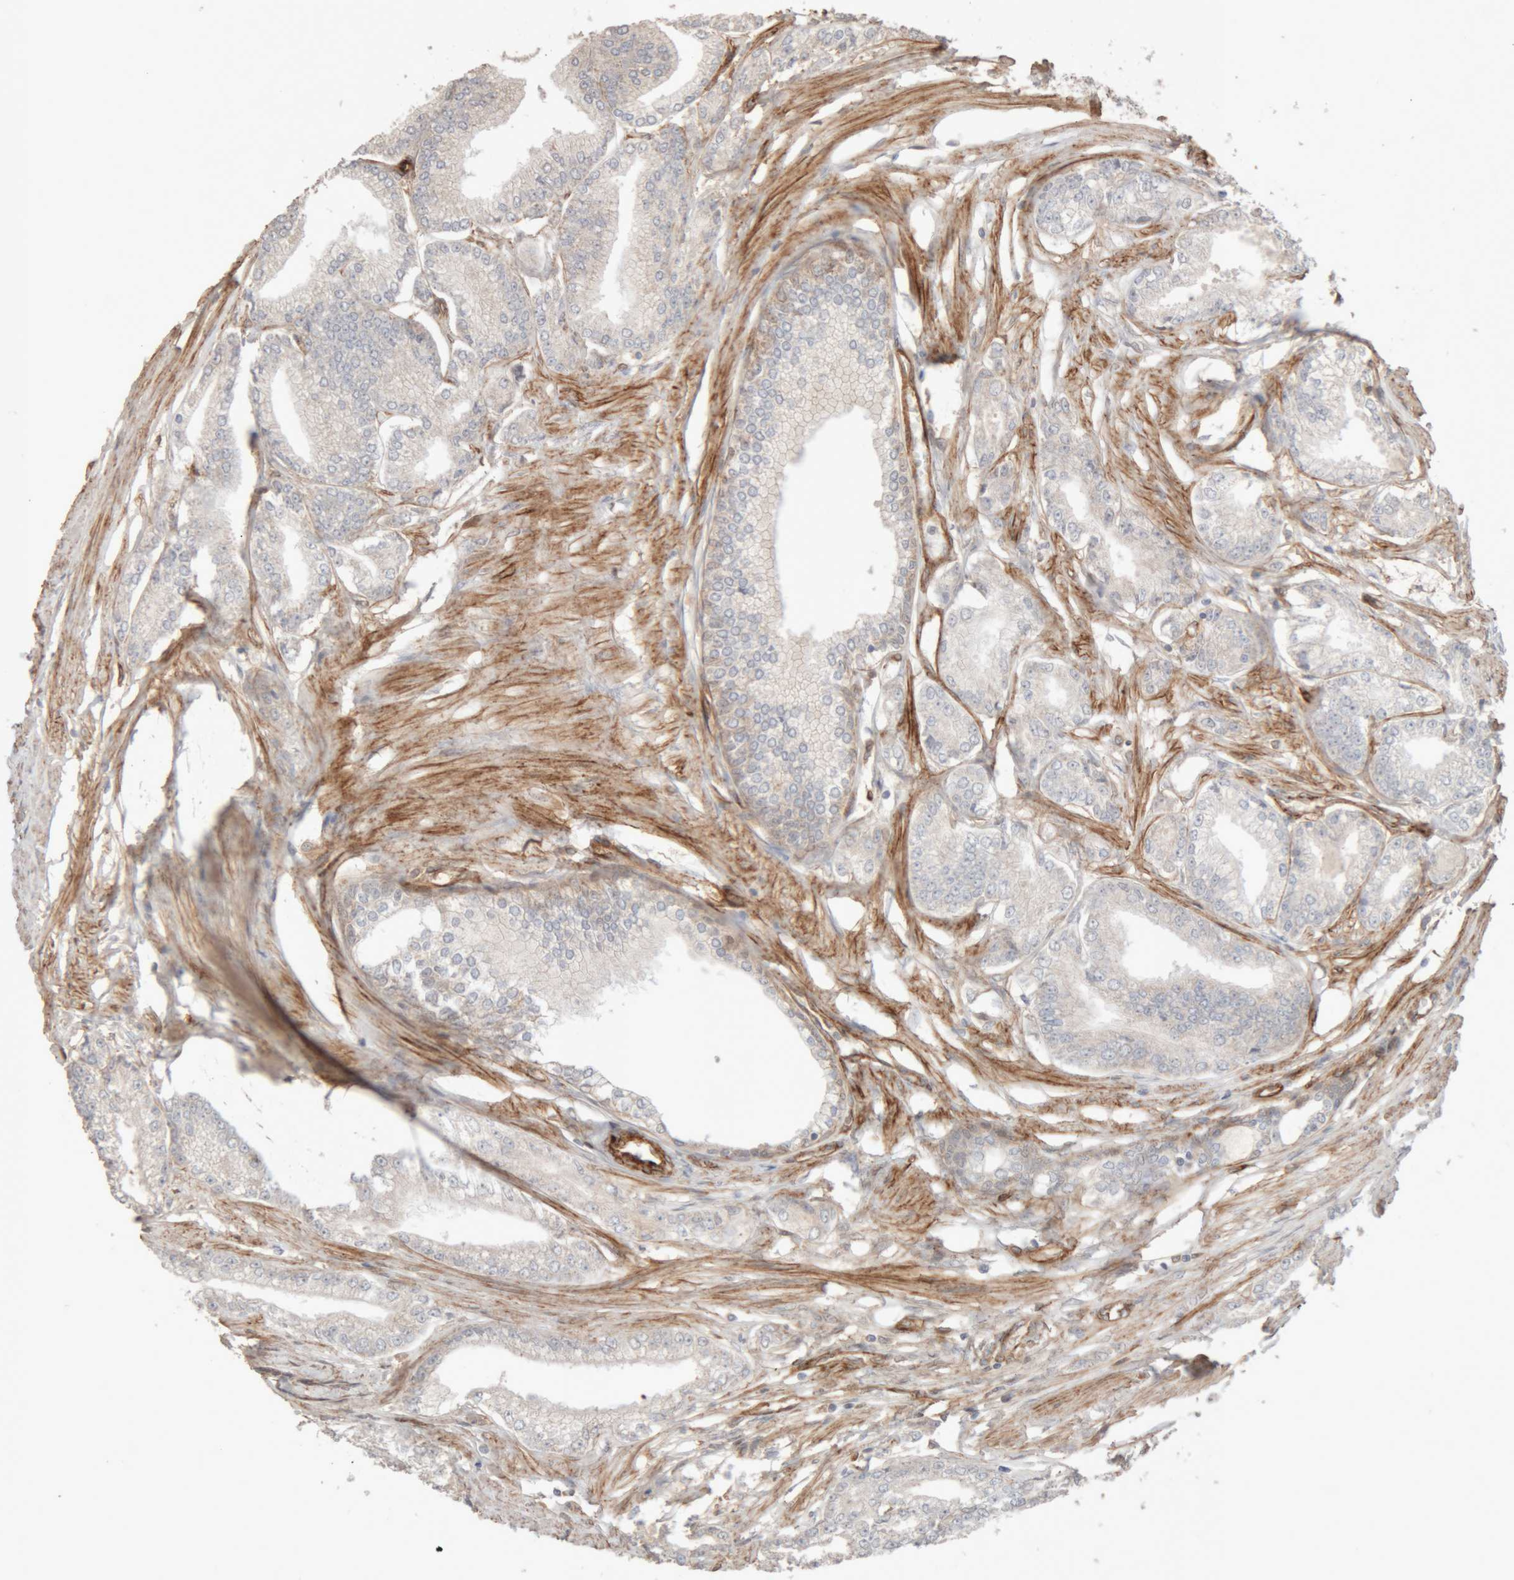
{"staining": {"intensity": "negative", "quantity": "none", "location": "none"}, "tissue": "prostate cancer", "cell_type": "Tumor cells", "image_type": "cancer", "snomed": [{"axis": "morphology", "description": "Adenocarcinoma, Low grade"}, {"axis": "topography", "description": "Prostate"}], "caption": "A high-resolution photomicrograph shows immunohistochemistry staining of prostate cancer, which displays no significant positivity in tumor cells. The staining is performed using DAB brown chromogen with nuclei counter-stained in using hematoxylin.", "gene": "RAB32", "patient": {"sex": "male", "age": 52}}